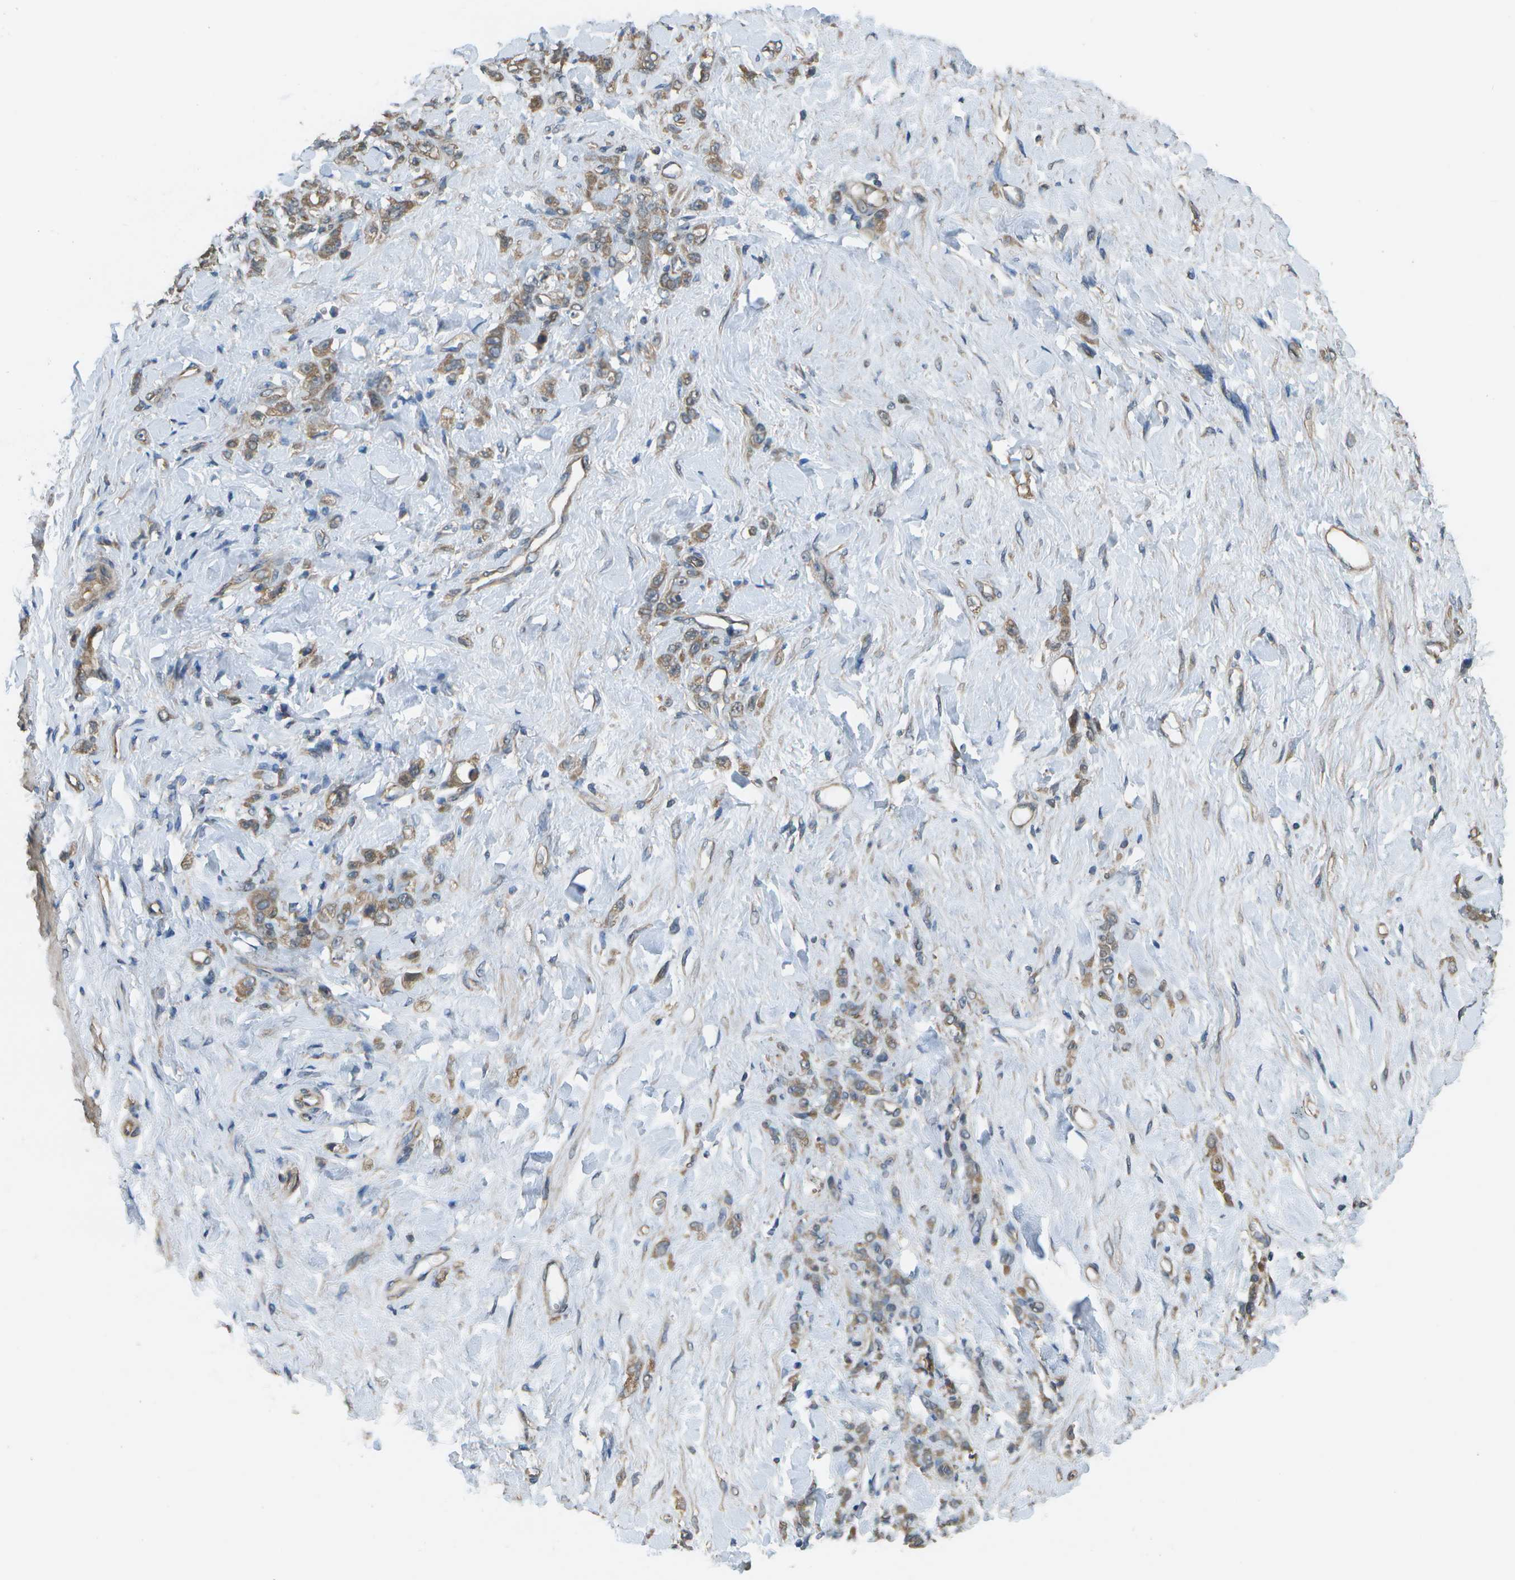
{"staining": {"intensity": "moderate", "quantity": ">75%", "location": "cytoplasmic/membranous"}, "tissue": "stomach cancer", "cell_type": "Tumor cells", "image_type": "cancer", "snomed": [{"axis": "morphology", "description": "Adenocarcinoma, NOS"}, {"axis": "topography", "description": "Stomach"}], "caption": "This photomicrograph exhibits stomach cancer stained with immunohistochemistry (IHC) to label a protein in brown. The cytoplasmic/membranous of tumor cells show moderate positivity for the protein. Nuclei are counter-stained blue.", "gene": "CLNS1A", "patient": {"sex": "male", "age": 82}}